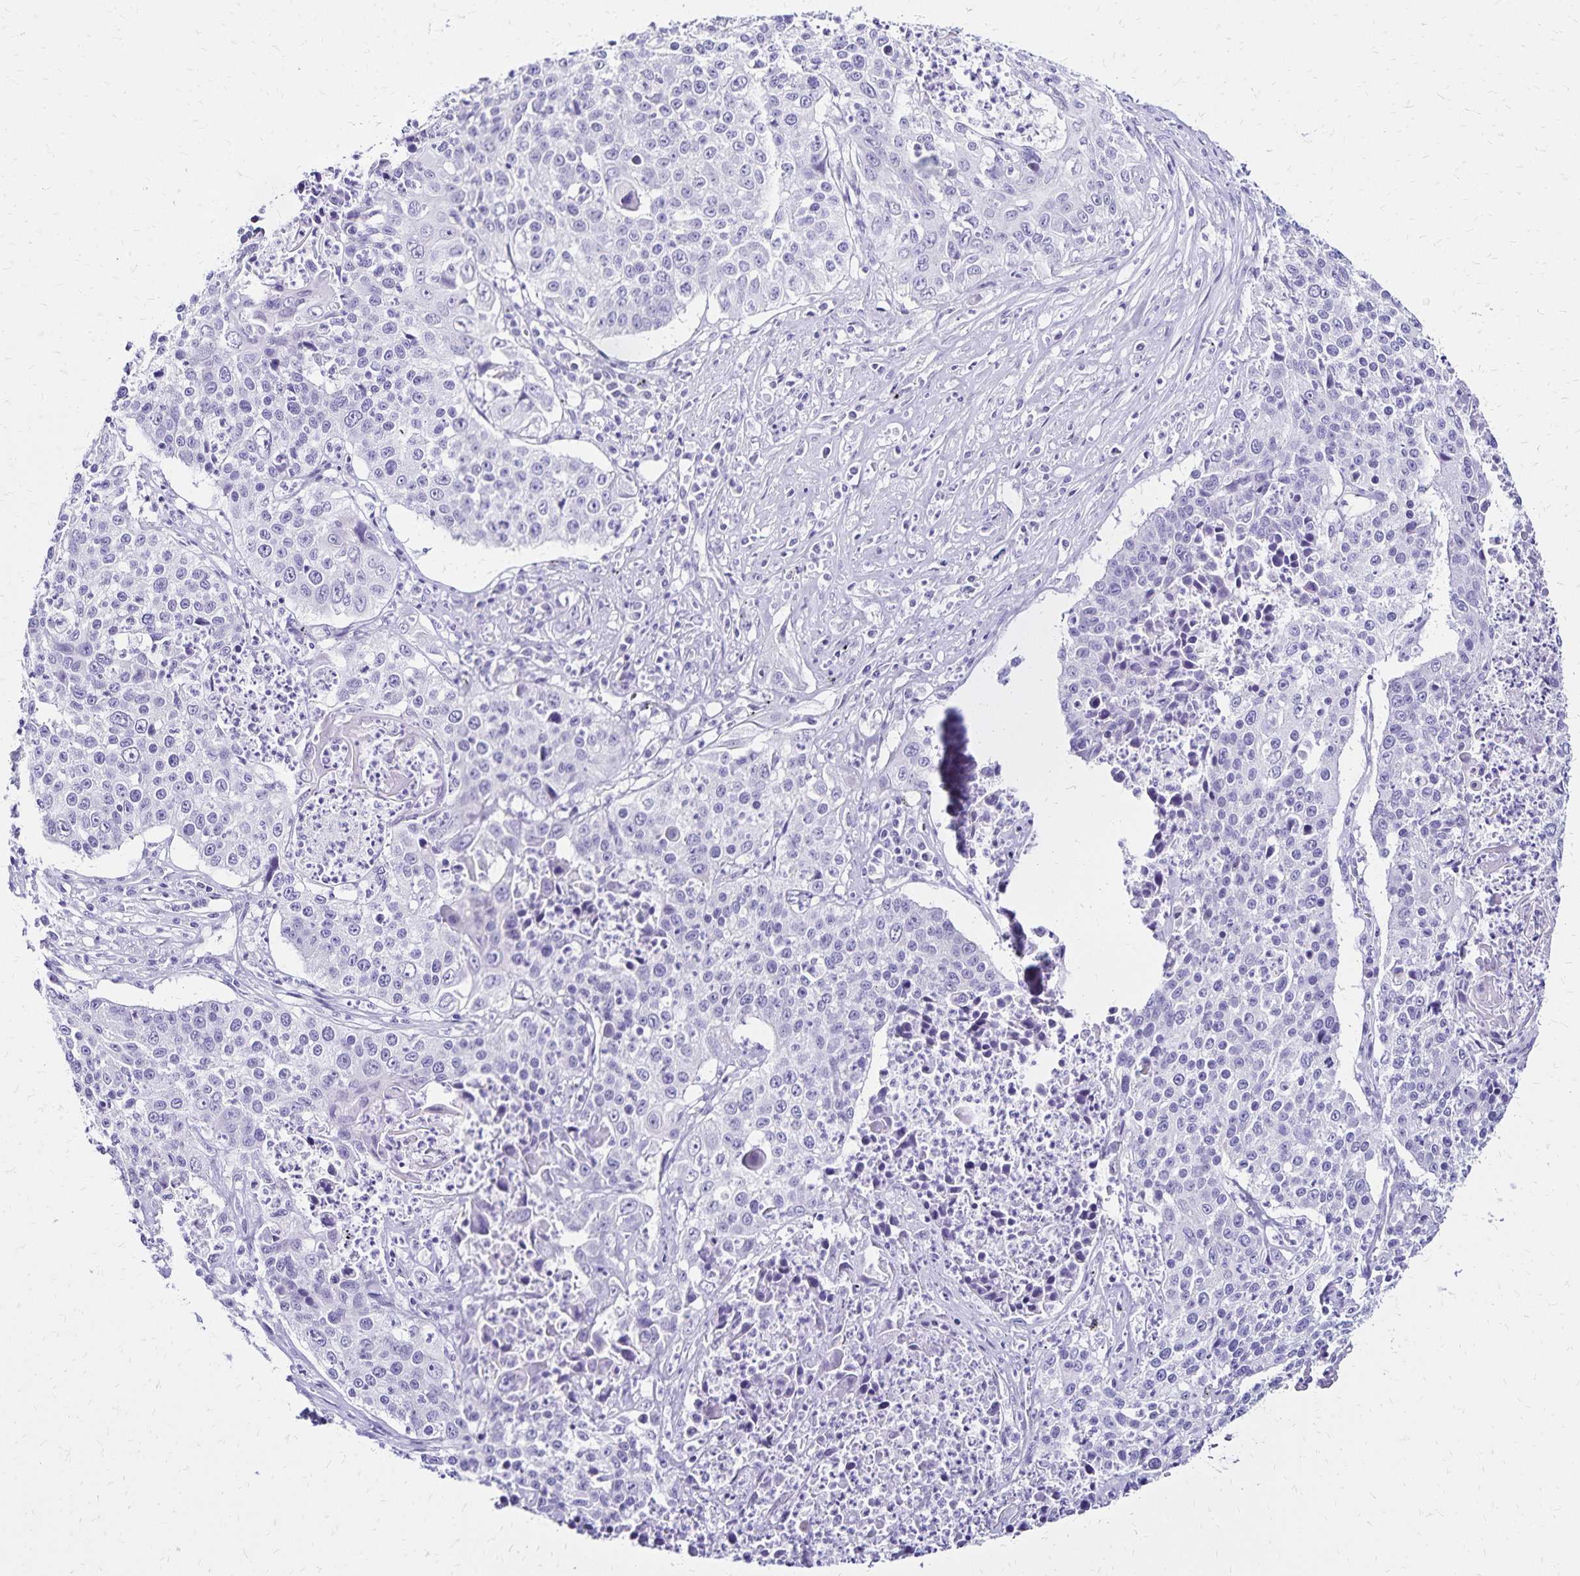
{"staining": {"intensity": "negative", "quantity": "none", "location": "none"}, "tissue": "lung cancer", "cell_type": "Tumor cells", "image_type": "cancer", "snomed": [{"axis": "morphology", "description": "Squamous cell carcinoma, NOS"}, {"axis": "morphology", "description": "Squamous cell carcinoma, metastatic, NOS"}, {"axis": "topography", "description": "Lung"}, {"axis": "topography", "description": "Pleura, NOS"}], "caption": "Tumor cells are negative for brown protein staining in squamous cell carcinoma (lung). (DAB (3,3'-diaminobenzidine) immunohistochemistry with hematoxylin counter stain).", "gene": "LIN28B", "patient": {"sex": "male", "age": 72}}